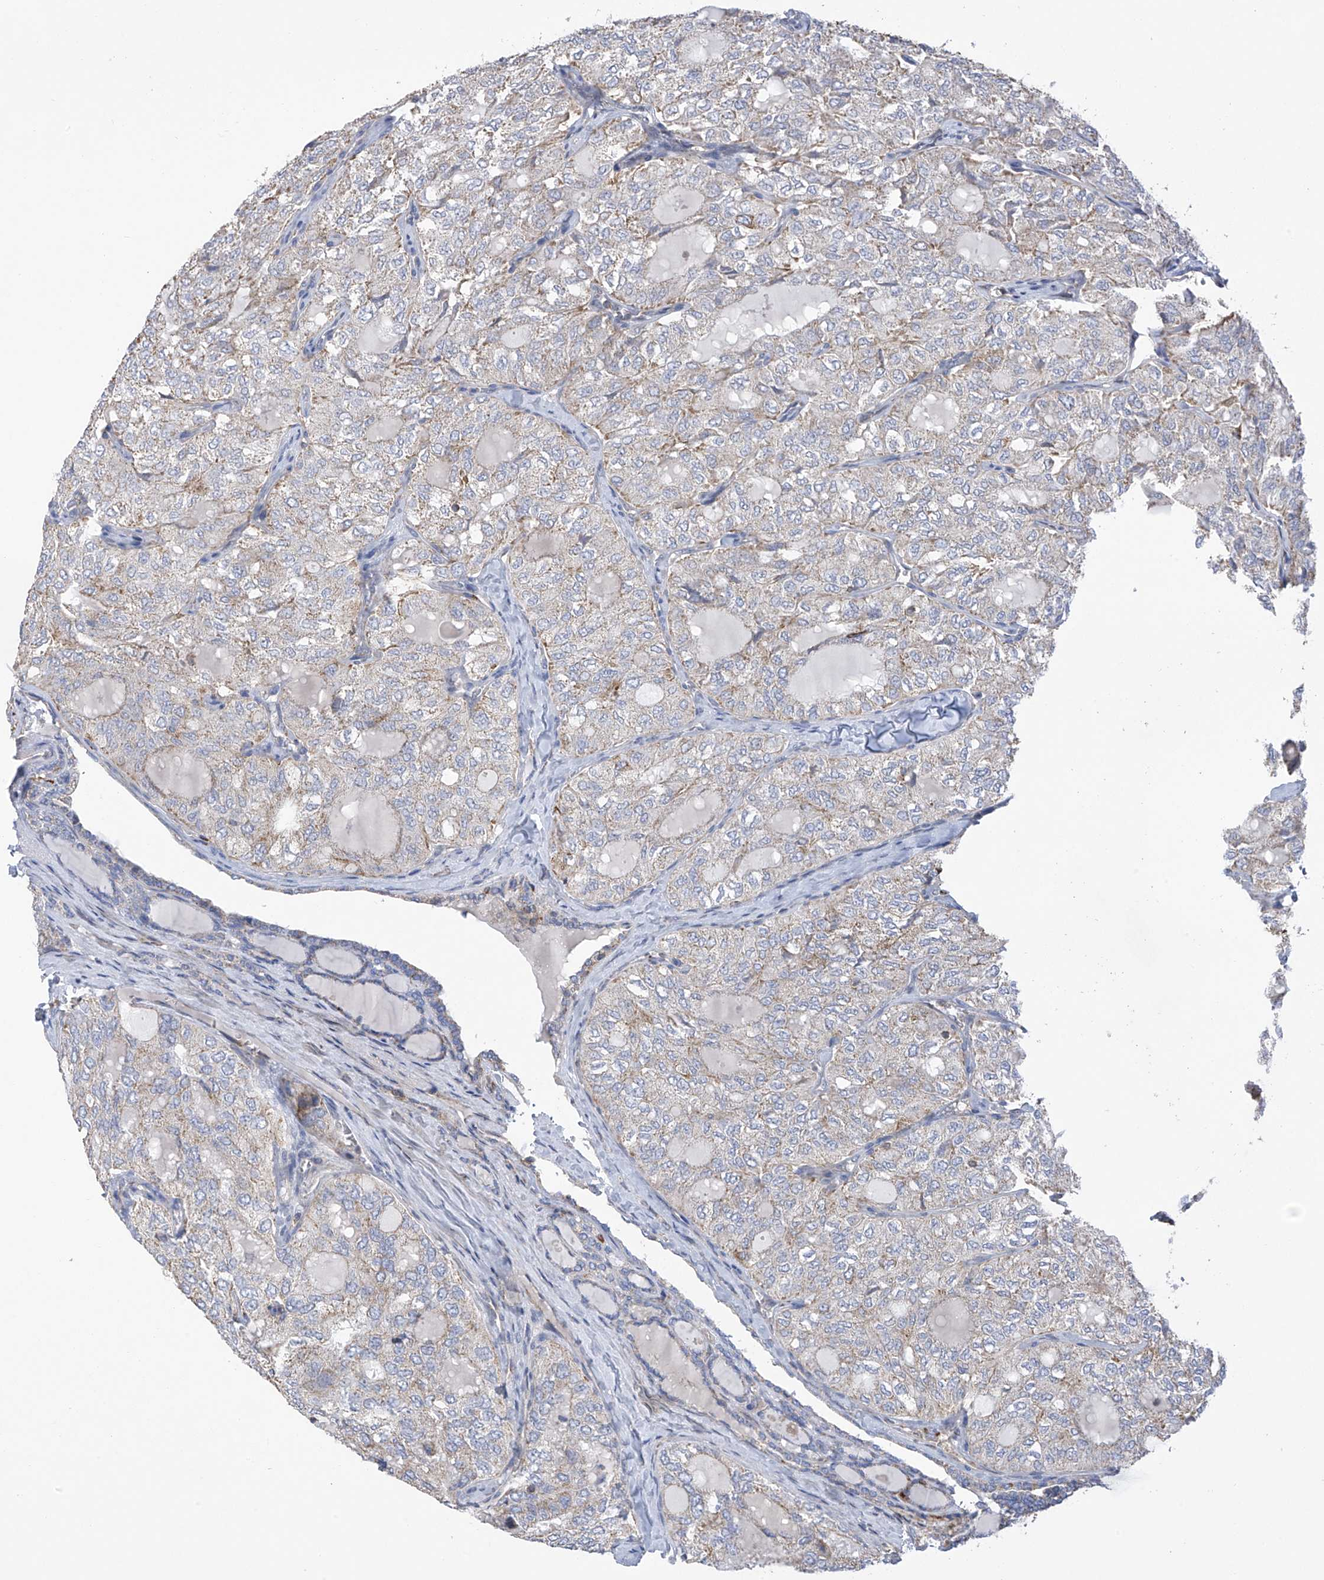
{"staining": {"intensity": "negative", "quantity": "none", "location": "none"}, "tissue": "thyroid cancer", "cell_type": "Tumor cells", "image_type": "cancer", "snomed": [{"axis": "morphology", "description": "Follicular adenoma carcinoma, NOS"}, {"axis": "topography", "description": "Thyroid gland"}], "caption": "IHC of thyroid cancer demonstrates no positivity in tumor cells. Brightfield microscopy of immunohistochemistry (IHC) stained with DAB (brown) and hematoxylin (blue), captured at high magnification.", "gene": "SLCO4A1", "patient": {"sex": "male", "age": 75}}